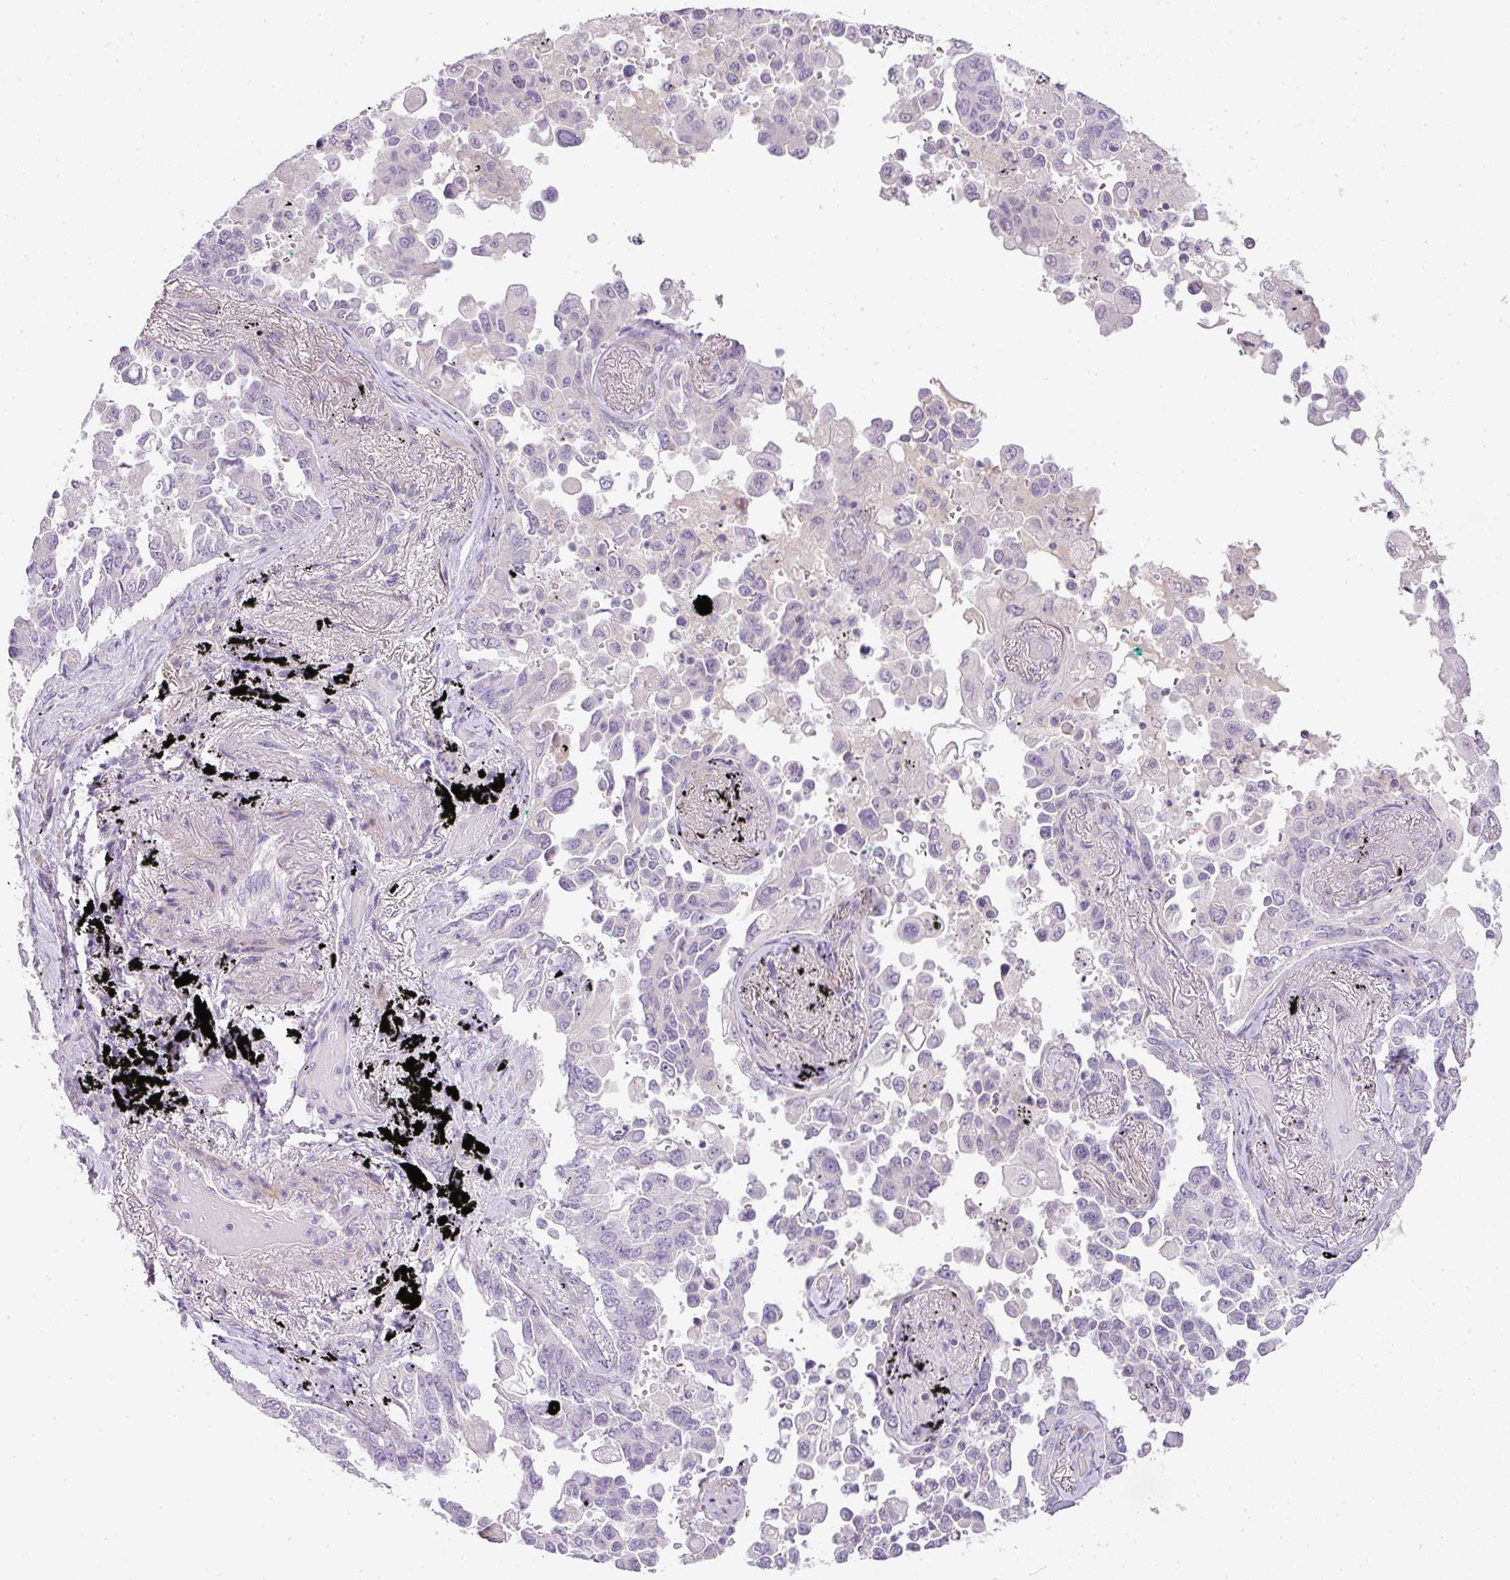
{"staining": {"intensity": "negative", "quantity": "none", "location": "none"}, "tissue": "lung cancer", "cell_type": "Tumor cells", "image_type": "cancer", "snomed": [{"axis": "morphology", "description": "Adenocarcinoma, NOS"}, {"axis": "topography", "description": "Lung"}], "caption": "The photomicrograph reveals no staining of tumor cells in adenocarcinoma (lung). (DAB immunohistochemistry (IHC) with hematoxylin counter stain).", "gene": "RAX2", "patient": {"sex": "female", "age": 67}}